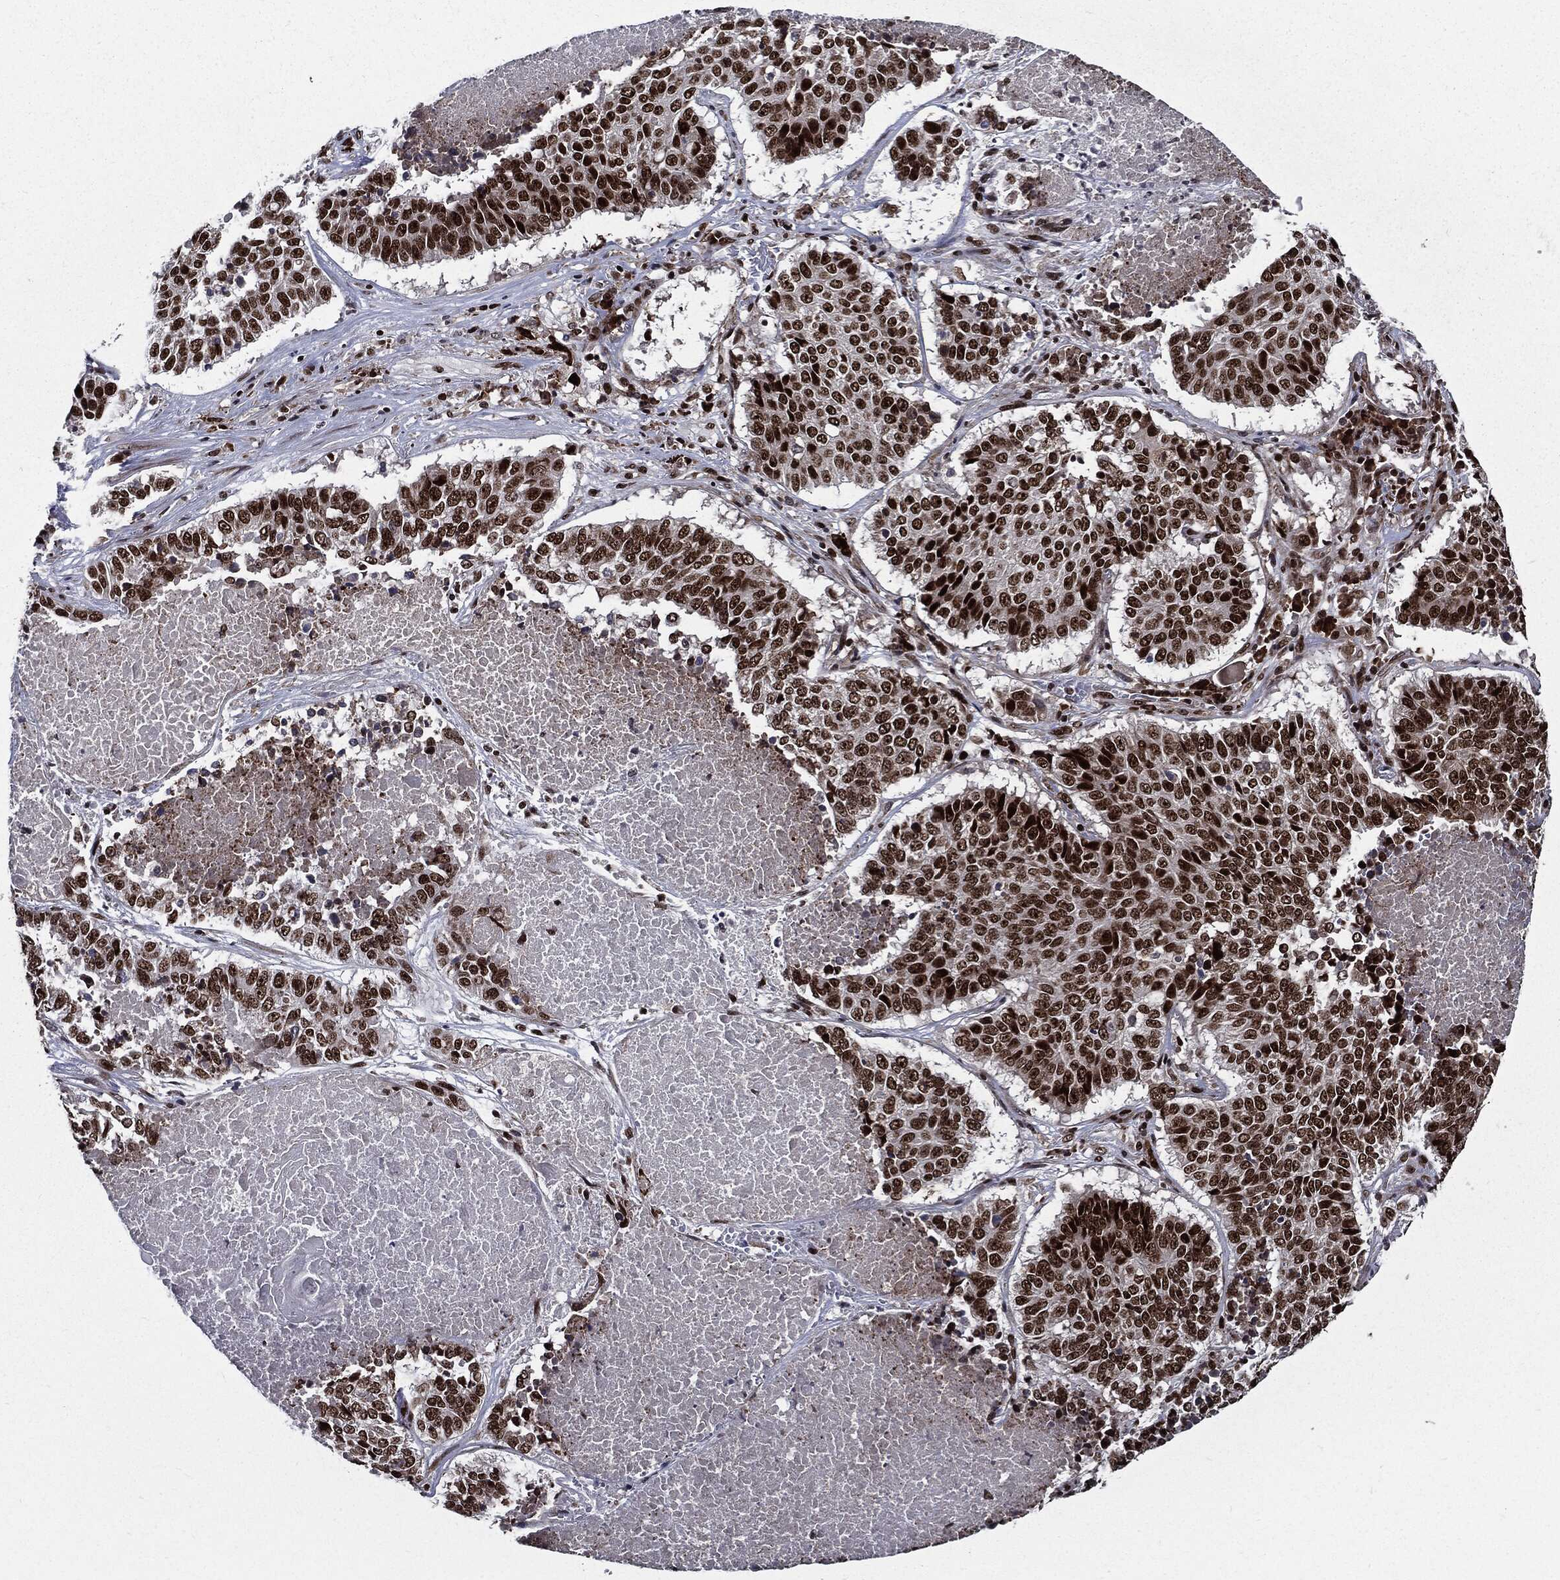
{"staining": {"intensity": "strong", "quantity": ">75%", "location": "nuclear"}, "tissue": "lung cancer", "cell_type": "Tumor cells", "image_type": "cancer", "snomed": [{"axis": "morphology", "description": "Squamous cell carcinoma, NOS"}, {"axis": "topography", "description": "Lung"}], "caption": "DAB immunohistochemical staining of human lung squamous cell carcinoma displays strong nuclear protein expression in about >75% of tumor cells.", "gene": "ZFP91", "patient": {"sex": "male", "age": 64}}